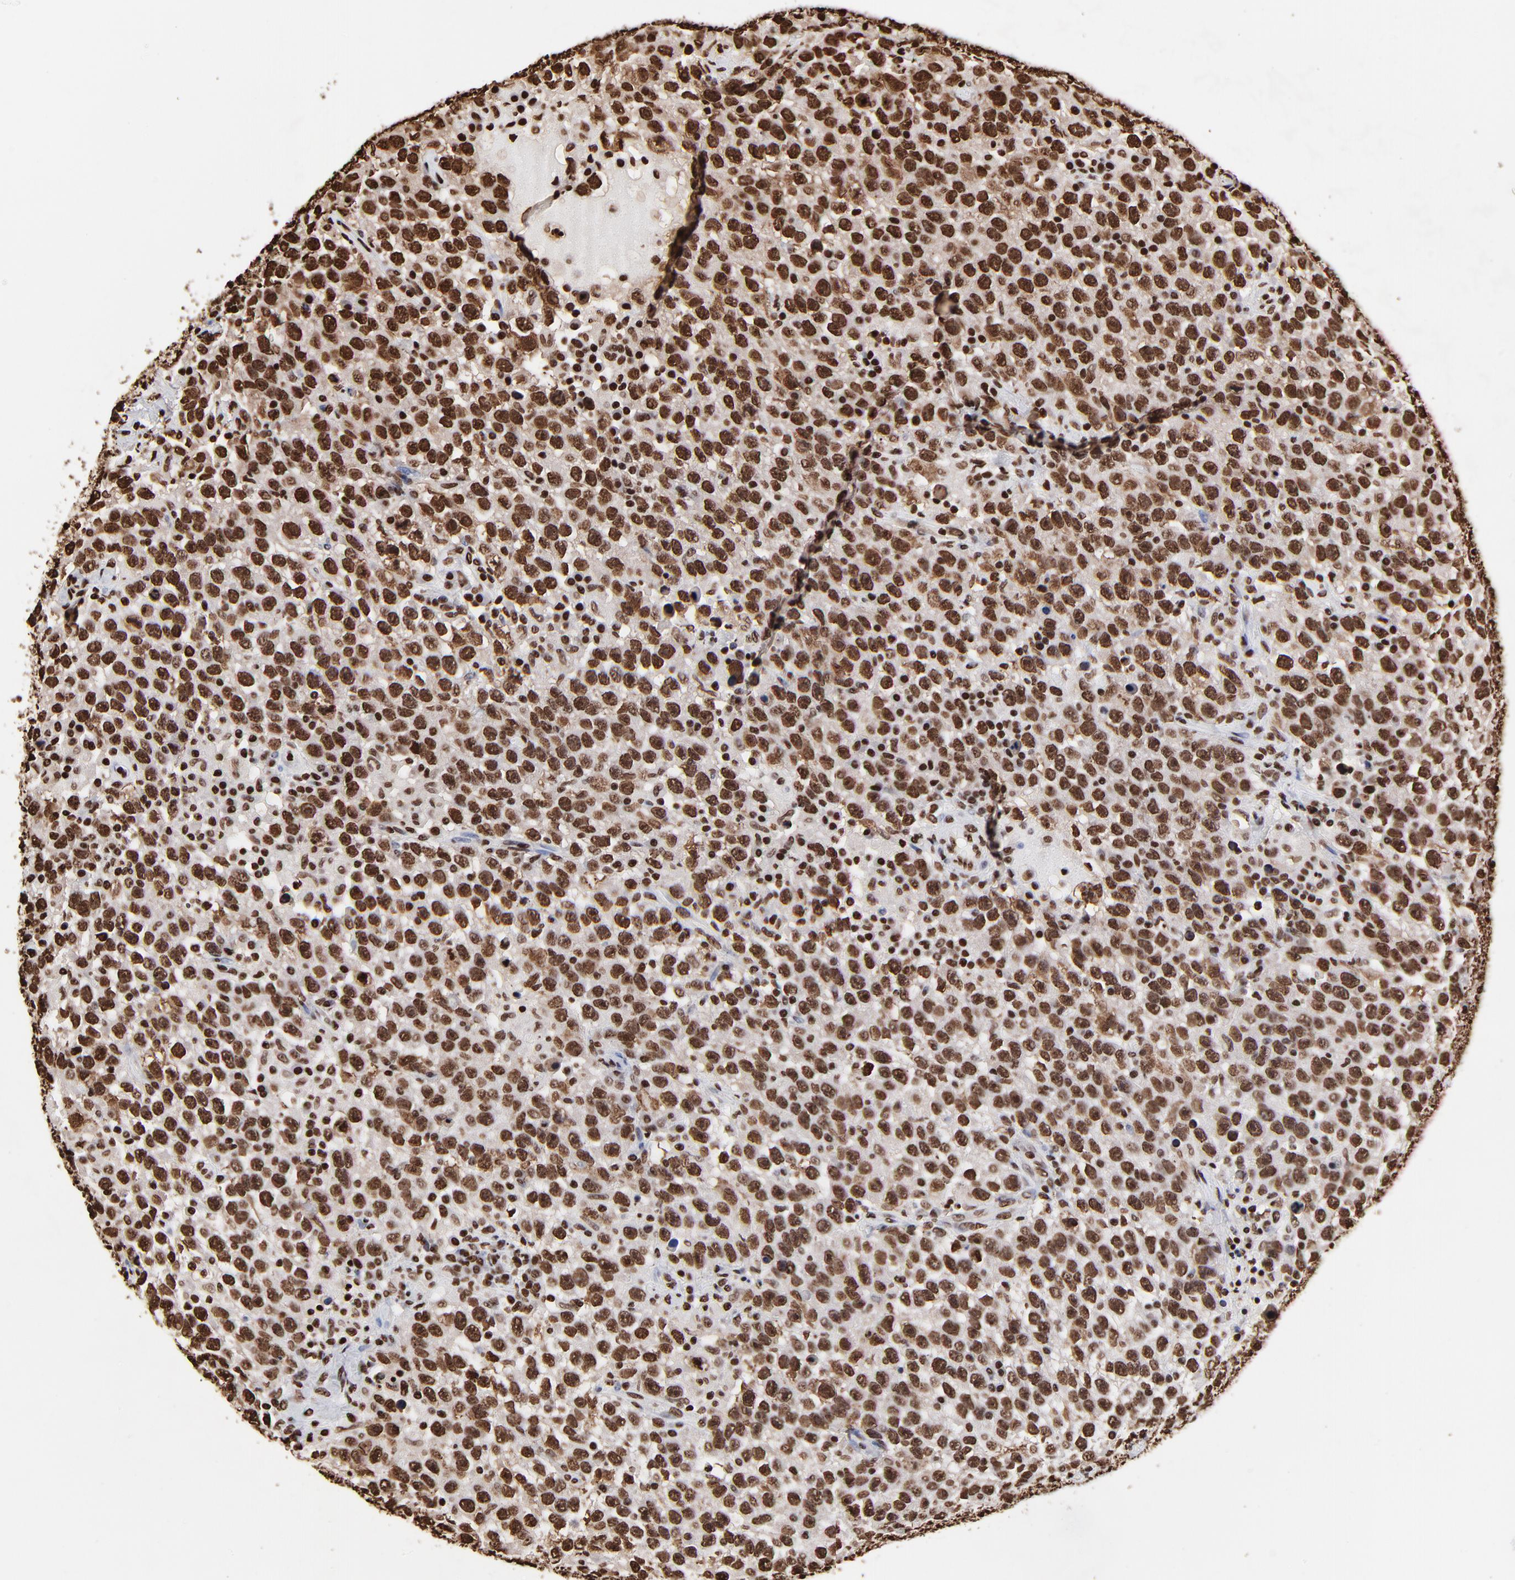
{"staining": {"intensity": "strong", "quantity": ">75%", "location": "nuclear"}, "tissue": "testis cancer", "cell_type": "Tumor cells", "image_type": "cancer", "snomed": [{"axis": "morphology", "description": "Seminoma, NOS"}, {"axis": "topography", "description": "Testis"}], "caption": "The immunohistochemical stain shows strong nuclear positivity in tumor cells of seminoma (testis) tissue.", "gene": "ZNF544", "patient": {"sex": "male", "age": 41}}